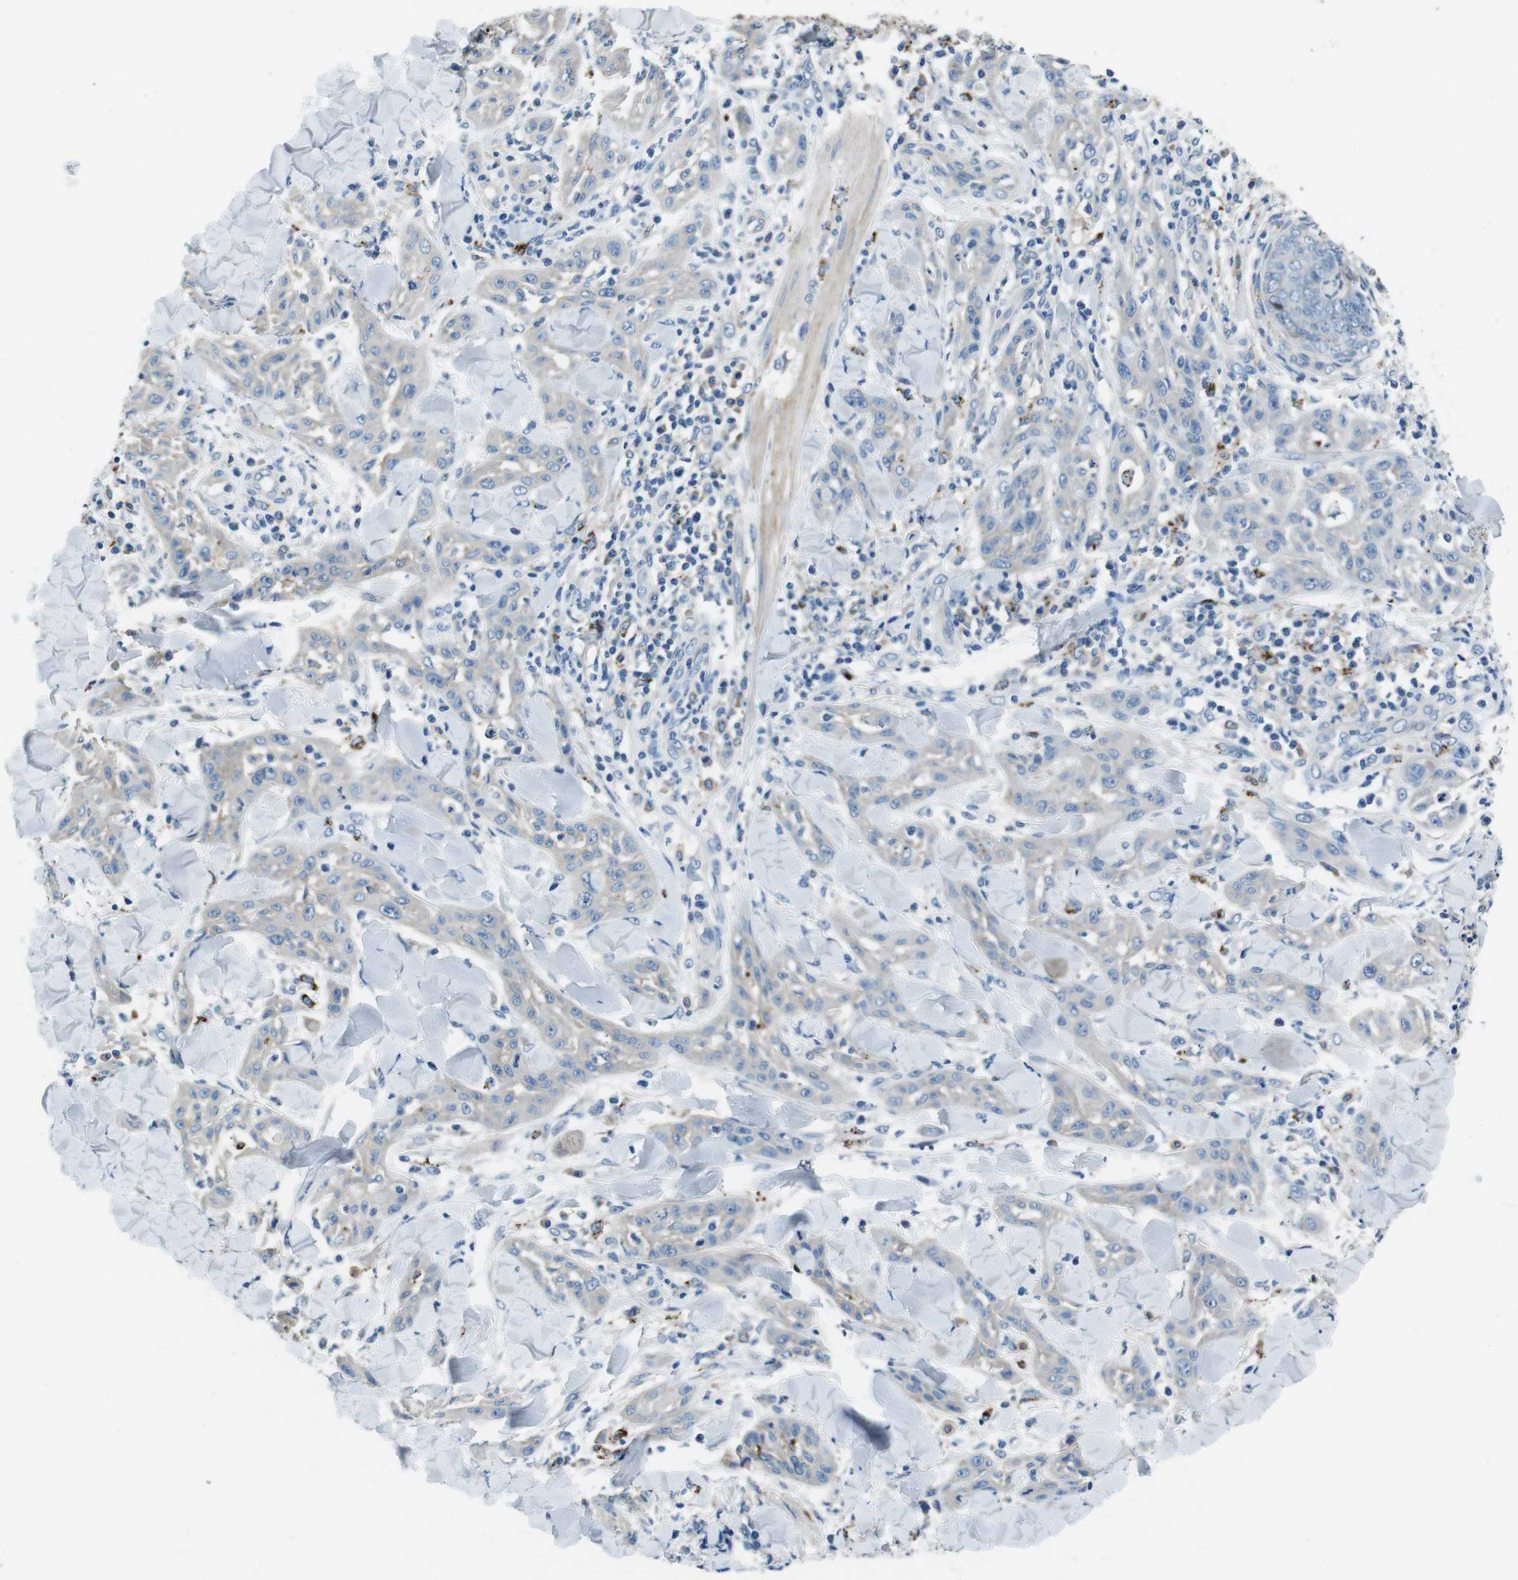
{"staining": {"intensity": "negative", "quantity": "none", "location": "none"}, "tissue": "skin cancer", "cell_type": "Tumor cells", "image_type": "cancer", "snomed": [{"axis": "morphology", "description": "Squamous cell carcinoma, NOS"}, {"axis": "topography", "description": "Skin"}], "caption": "High magnification brightfield microscopy of squamous cell carcinoma (skin) stained with DAB (brown) and counterstained with hematoxylin (blue): tumor cells show no significant expression.", "gene": "TULP3", "patient": {"sex": "male", "age": 24}}